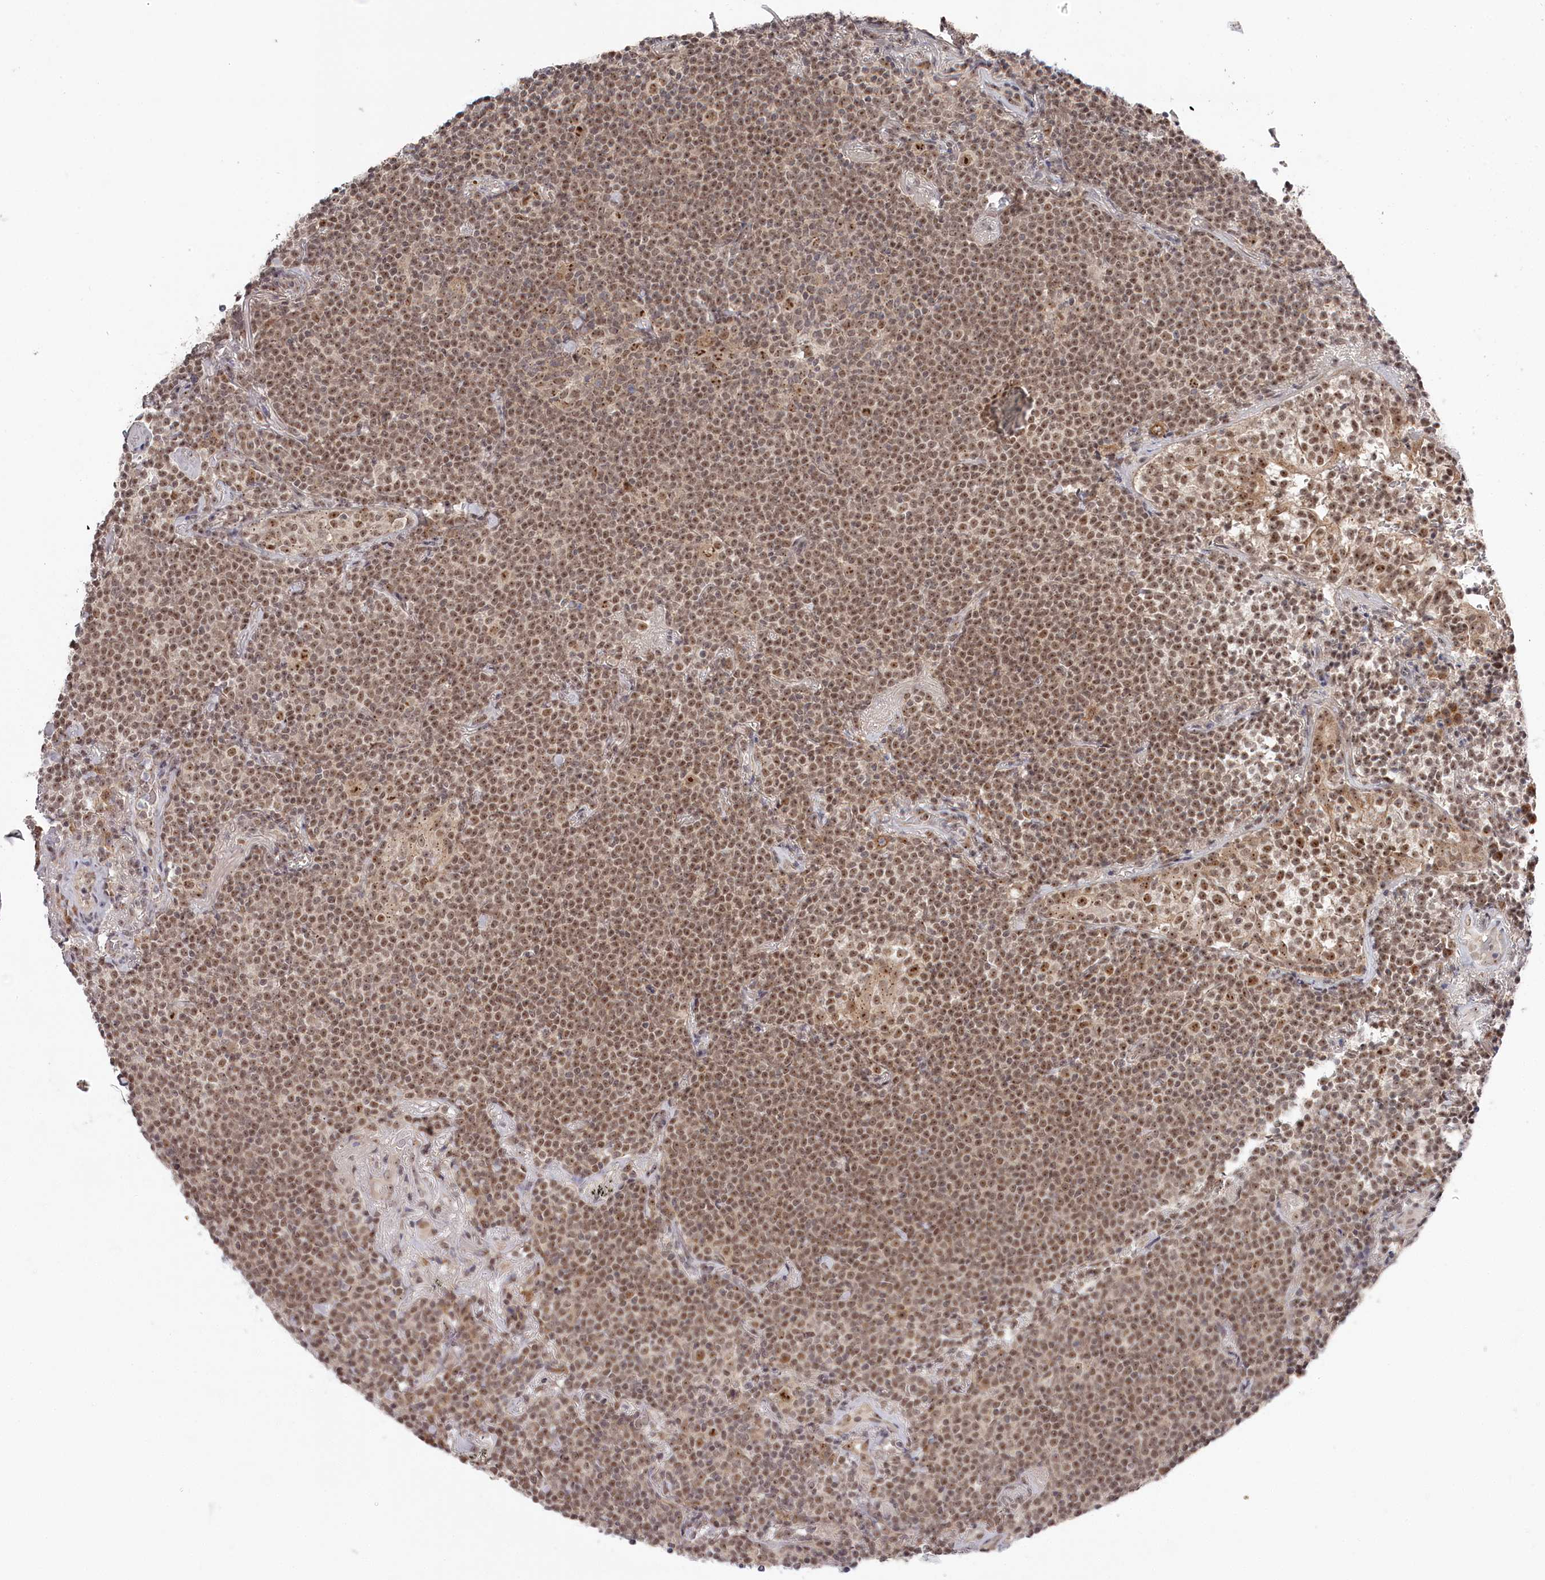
{"staining": {"intensity": "moderate", "quantity": ">75%", "location": "nuclear"}, "tissue": "lymphoma", "cell_type": "Tumor cells", "image_type": "cancer", "snomed": [{"axis": "morphology", "description": "Malignant lymphoma, non-Hodgkin's type, Low grade"}, {"axis": "topography", "description": "Lung"}], "caption": "Moderate nuclear protein expression is present in about >75% of tumor cells in lymphoma. (DAB (3,3'-diaminobenzidine) IHC, brown staining for protein, blue staining for nuclei).", "gene": "EXOSC1", "patient": {"sex": "female", "age": 71}}